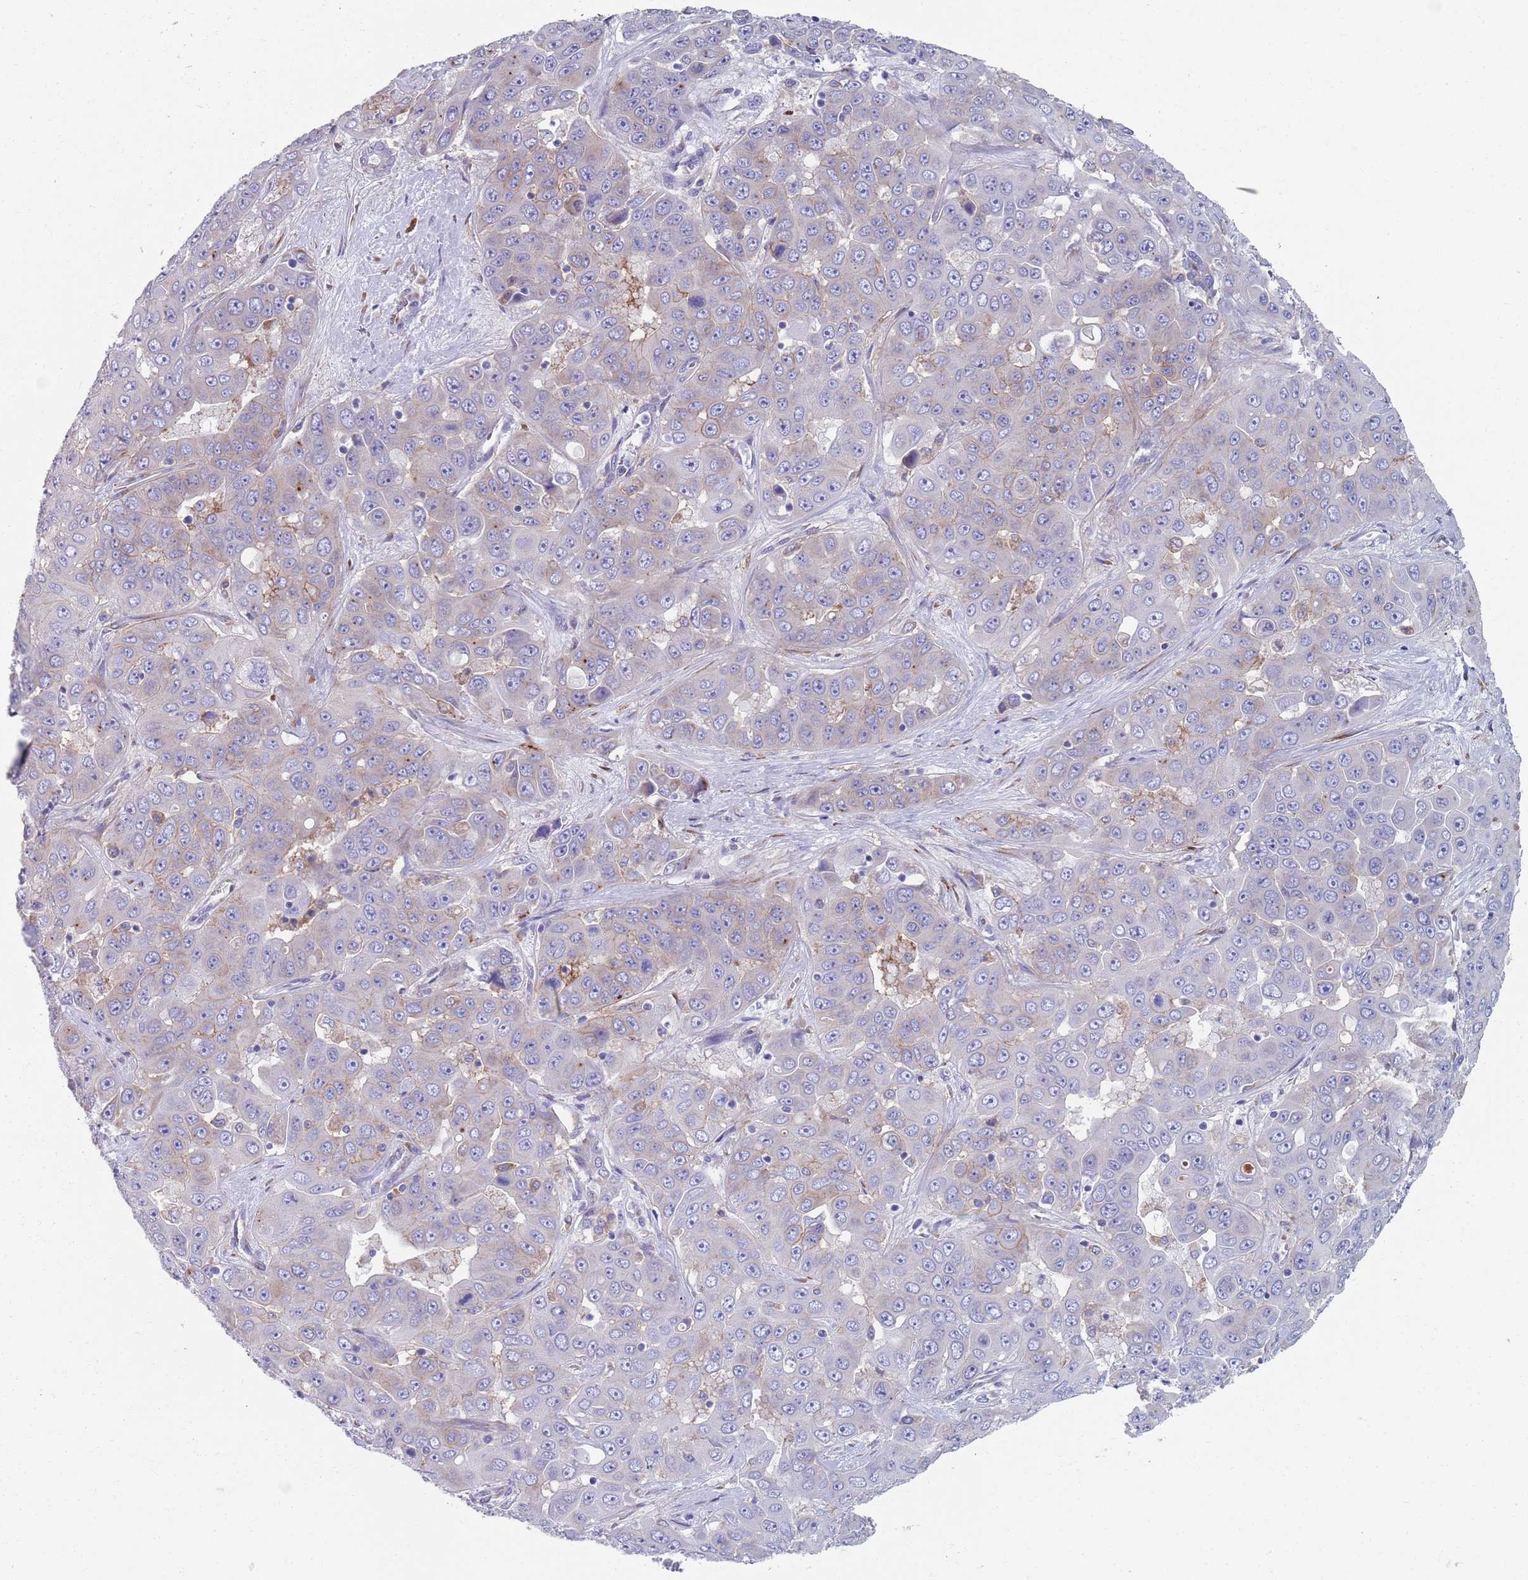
{"staining": {"intensity": "negative", "quantity": "none", "location": "none"}, "tissue": "liver cancer", "cell_type": "Tumor cells", "image_type": "cancer", "snomed": [{"axis": "morphology", "description": "Cholangiocarcinoma"}, {"axis": "topography", "description": "Liver"}], "caption": "Immunohistochemistry (IHC) image of cholangiocarcinoma (liver) stained for a protein (brown), which displays no positivity in tumor cells.", "gene": "PLOD1", "patient": {"sex": "female", "age": 52}}